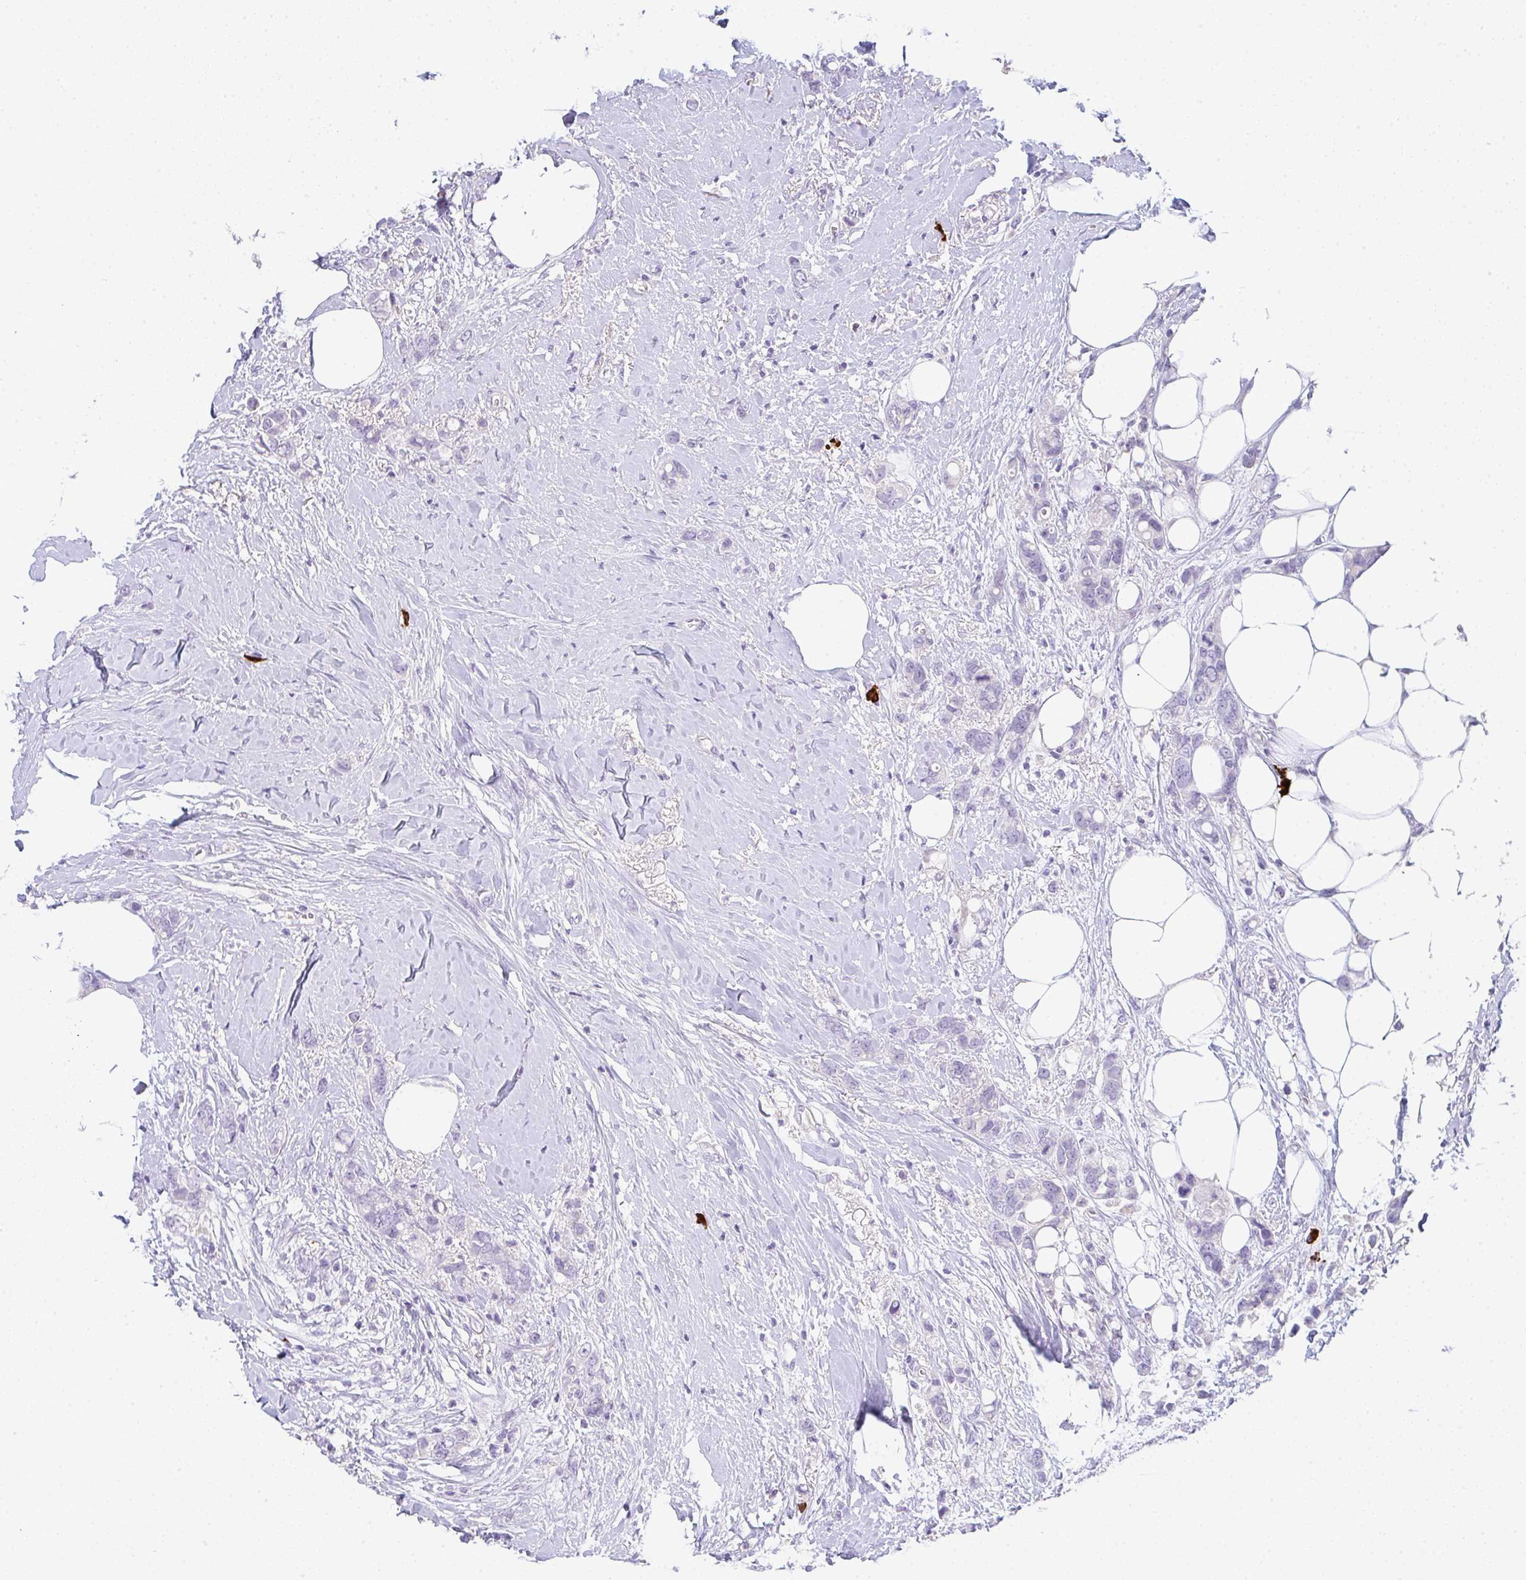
{"staining": {"intensity": "negative", "quantity": "none", "location": "none"}, "tissue": "breast cancer", "cell_type": "Tumor cells", "image_type": "cancer", "snomed": [{"axis": "morphology", "description": "Lobular carcinoma"}, {"axis": "topography", "description": "Breast"}], "caption": "A micrograph of breast cancer (lobular carcinoma) stained for a protein reveals no brown staining in tumor cells.", "gene": "CACNA1S", "patient": {"sex": "female", "age": 91}}